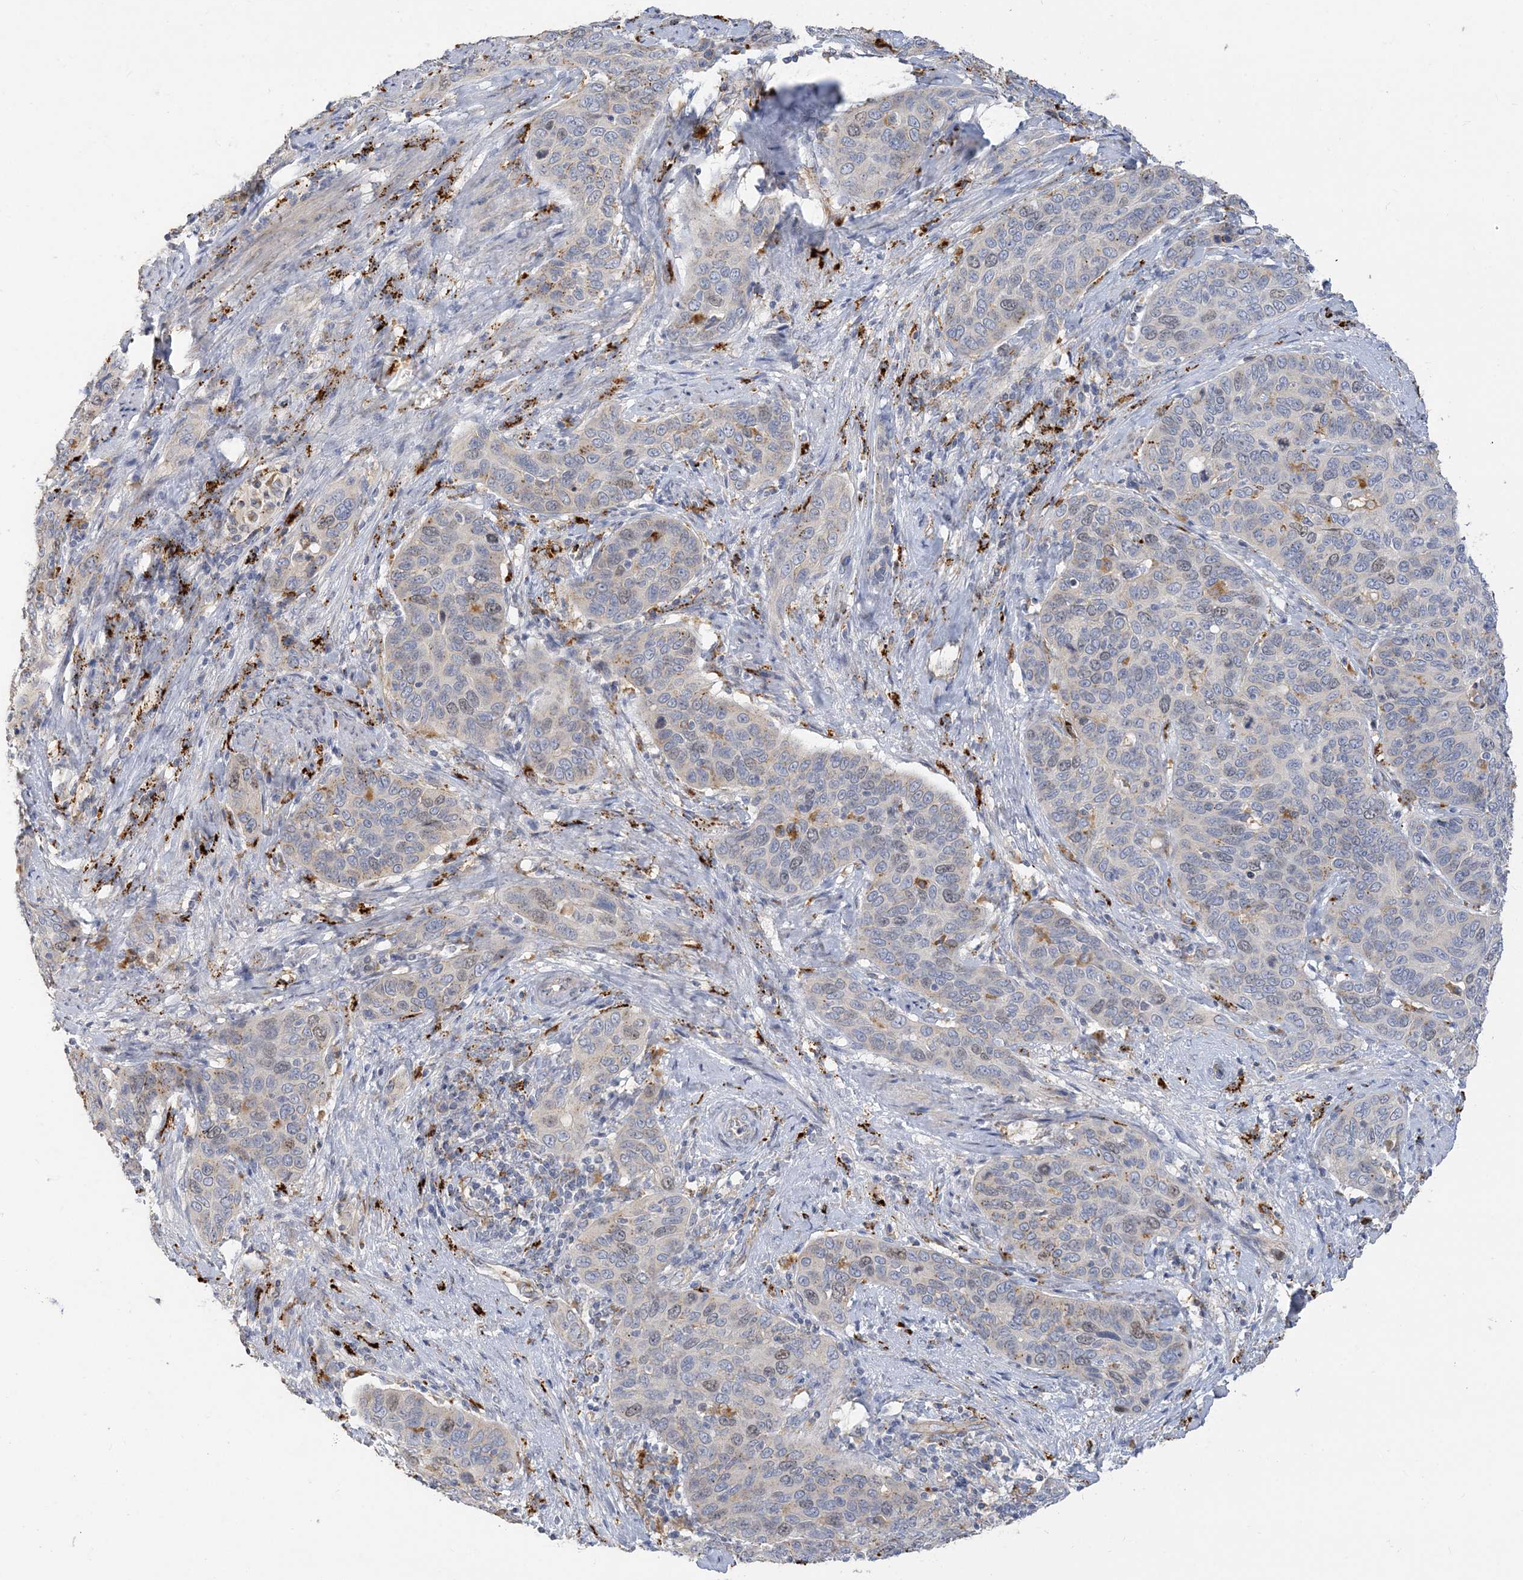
{"staining": {"intensity": "negative", "quantity": "none", "location": "none"}, "tissue": "cervical cancer", "cell_type": "Tumor cells", "image_type": "cancer", "snomed": [{"axis": "morphology", "description": "Squamous cell carcinoma, NOS"}, {"axis": "topography", "description": "Cervix"}], "caption": "A micrograph of cervical squamous cell carcinoma stained for a protein shows no brown staining in tumor cells.", "gene": "PEAR1", "patient": {"sex": "female", "age": 60}}